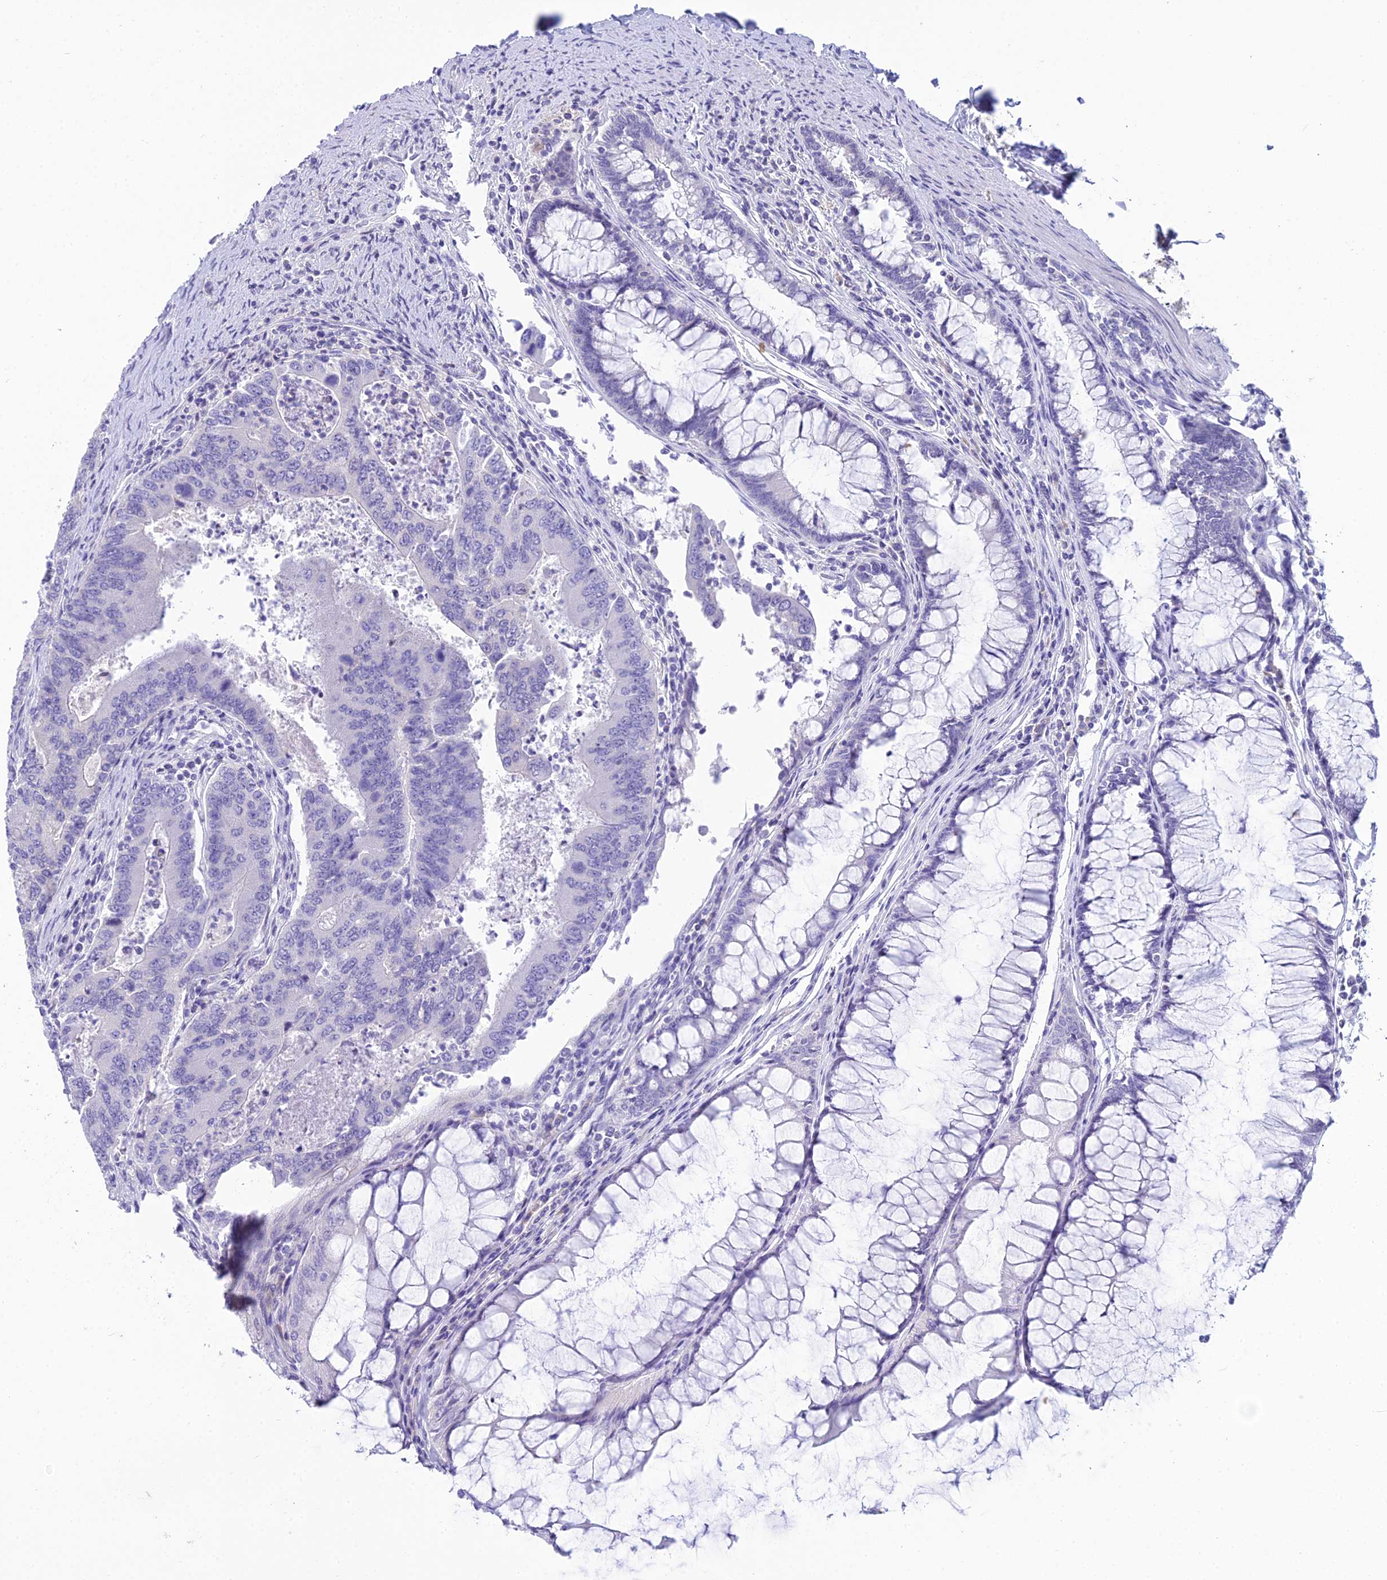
{"staining": {"intensity": "negative", "quantity": "none", "location": "none"}, "tissue": "colorectal cancer", "cell_type": "Tumor cells", "image_type": "cancer", "snomed": [{"axis": "morphology", "description": "Adenocarcinoma, NOS"}, {"axis": "topography", "description": "Colon"}], "caption": "High power microscopy micrograph of an immunohistochemistry histopathology image of colorectal cancer, revealing no significant staining in tumor cells.", "gene": "ZMIZ1", "patient": {"sex": "female", "age": 67}}